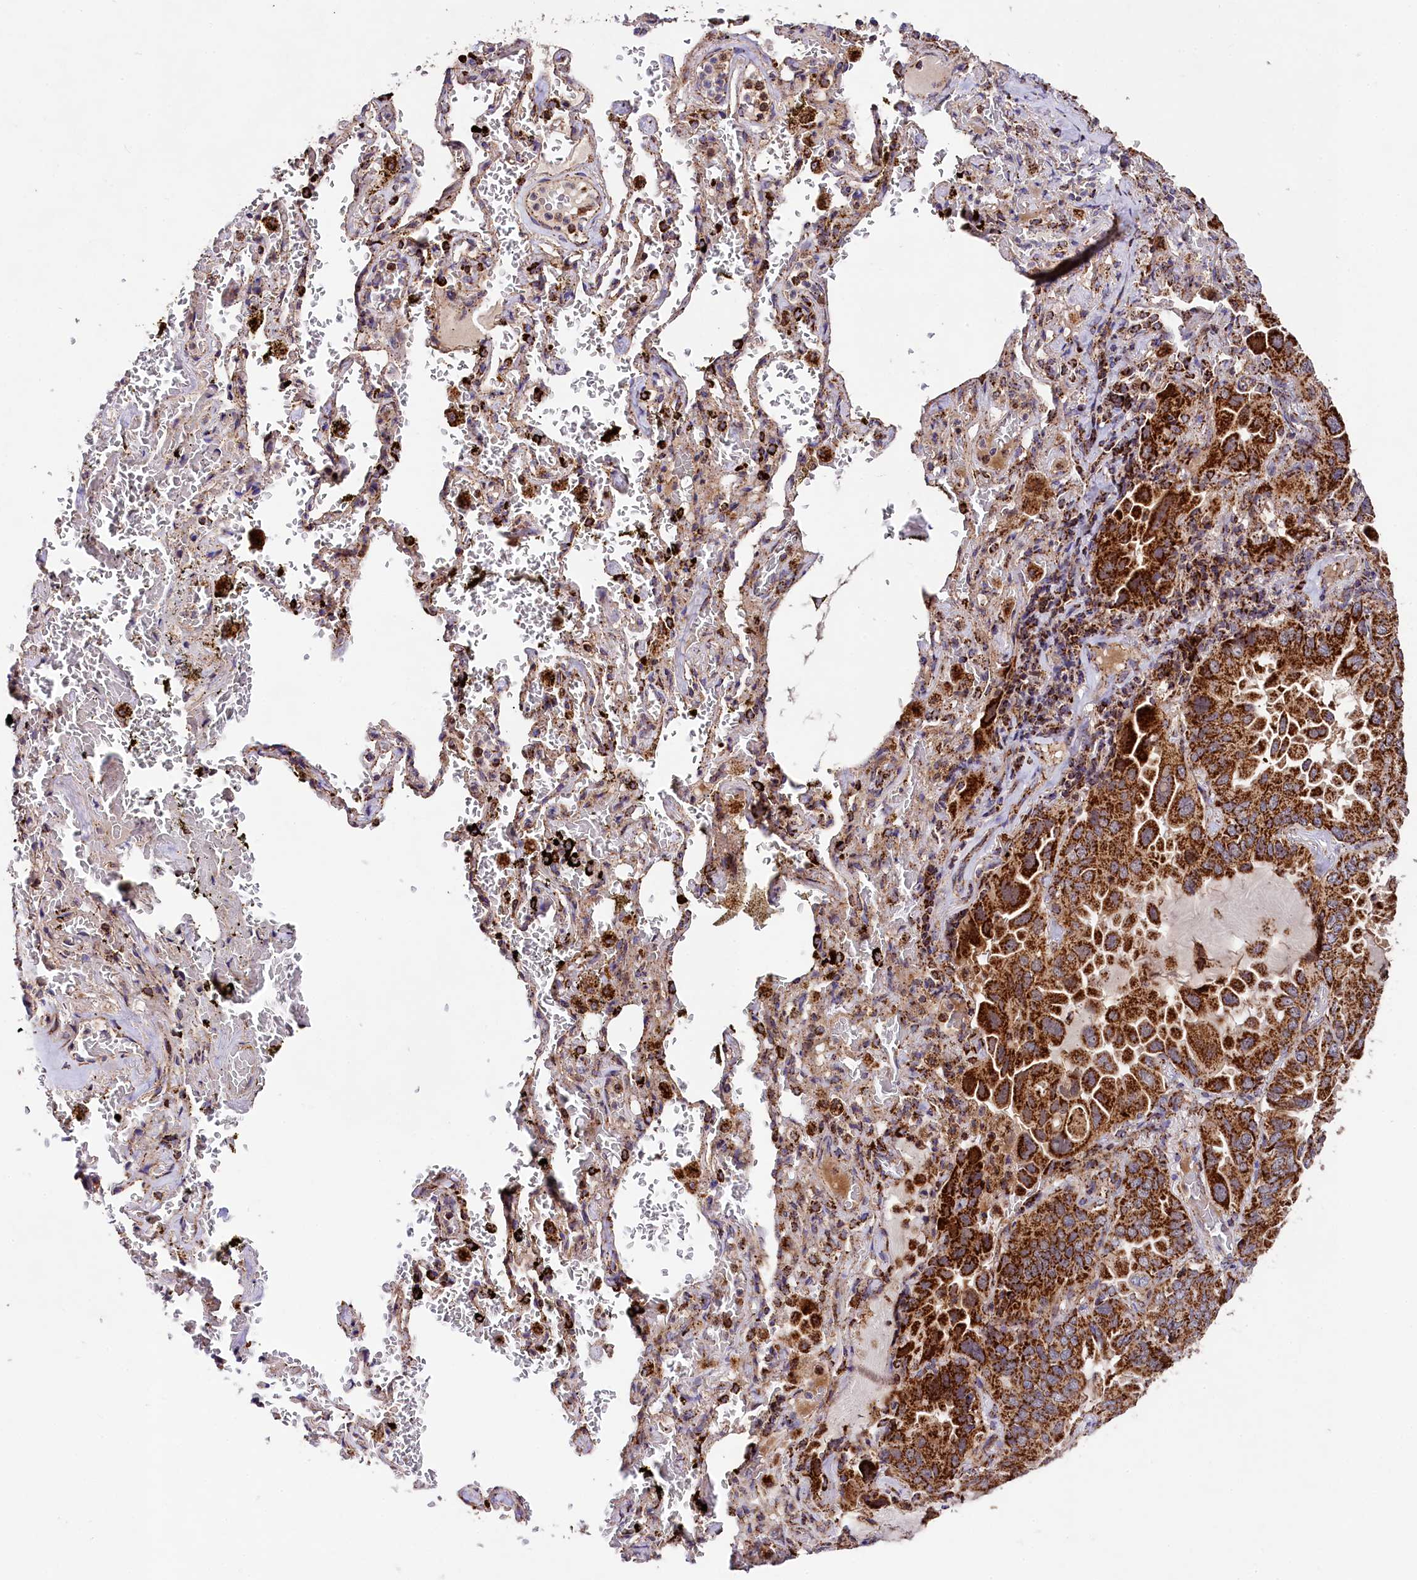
{"staining": {"intensity": "strong", "quantity": ">75%", "location": "cytoplasmic/membranous"}, "tissue": "lung cancer", "cell_type": "Tumor cells", "image_type": "cancer", "snomed": [{"axis": "morphology", "description": "Adenocarcinoma, NOS"}, {"axis": "topography", "description": "Lung"}], "caption": "Immunohistochemical staining of adenocarcinoma (lung) exhibits high levels of strong cytoplasmic/membranous protein positivity in approximately >75% of tumor cells.", "gene": "CLYBL", "patient": {"sex": "male", "age": 64}}